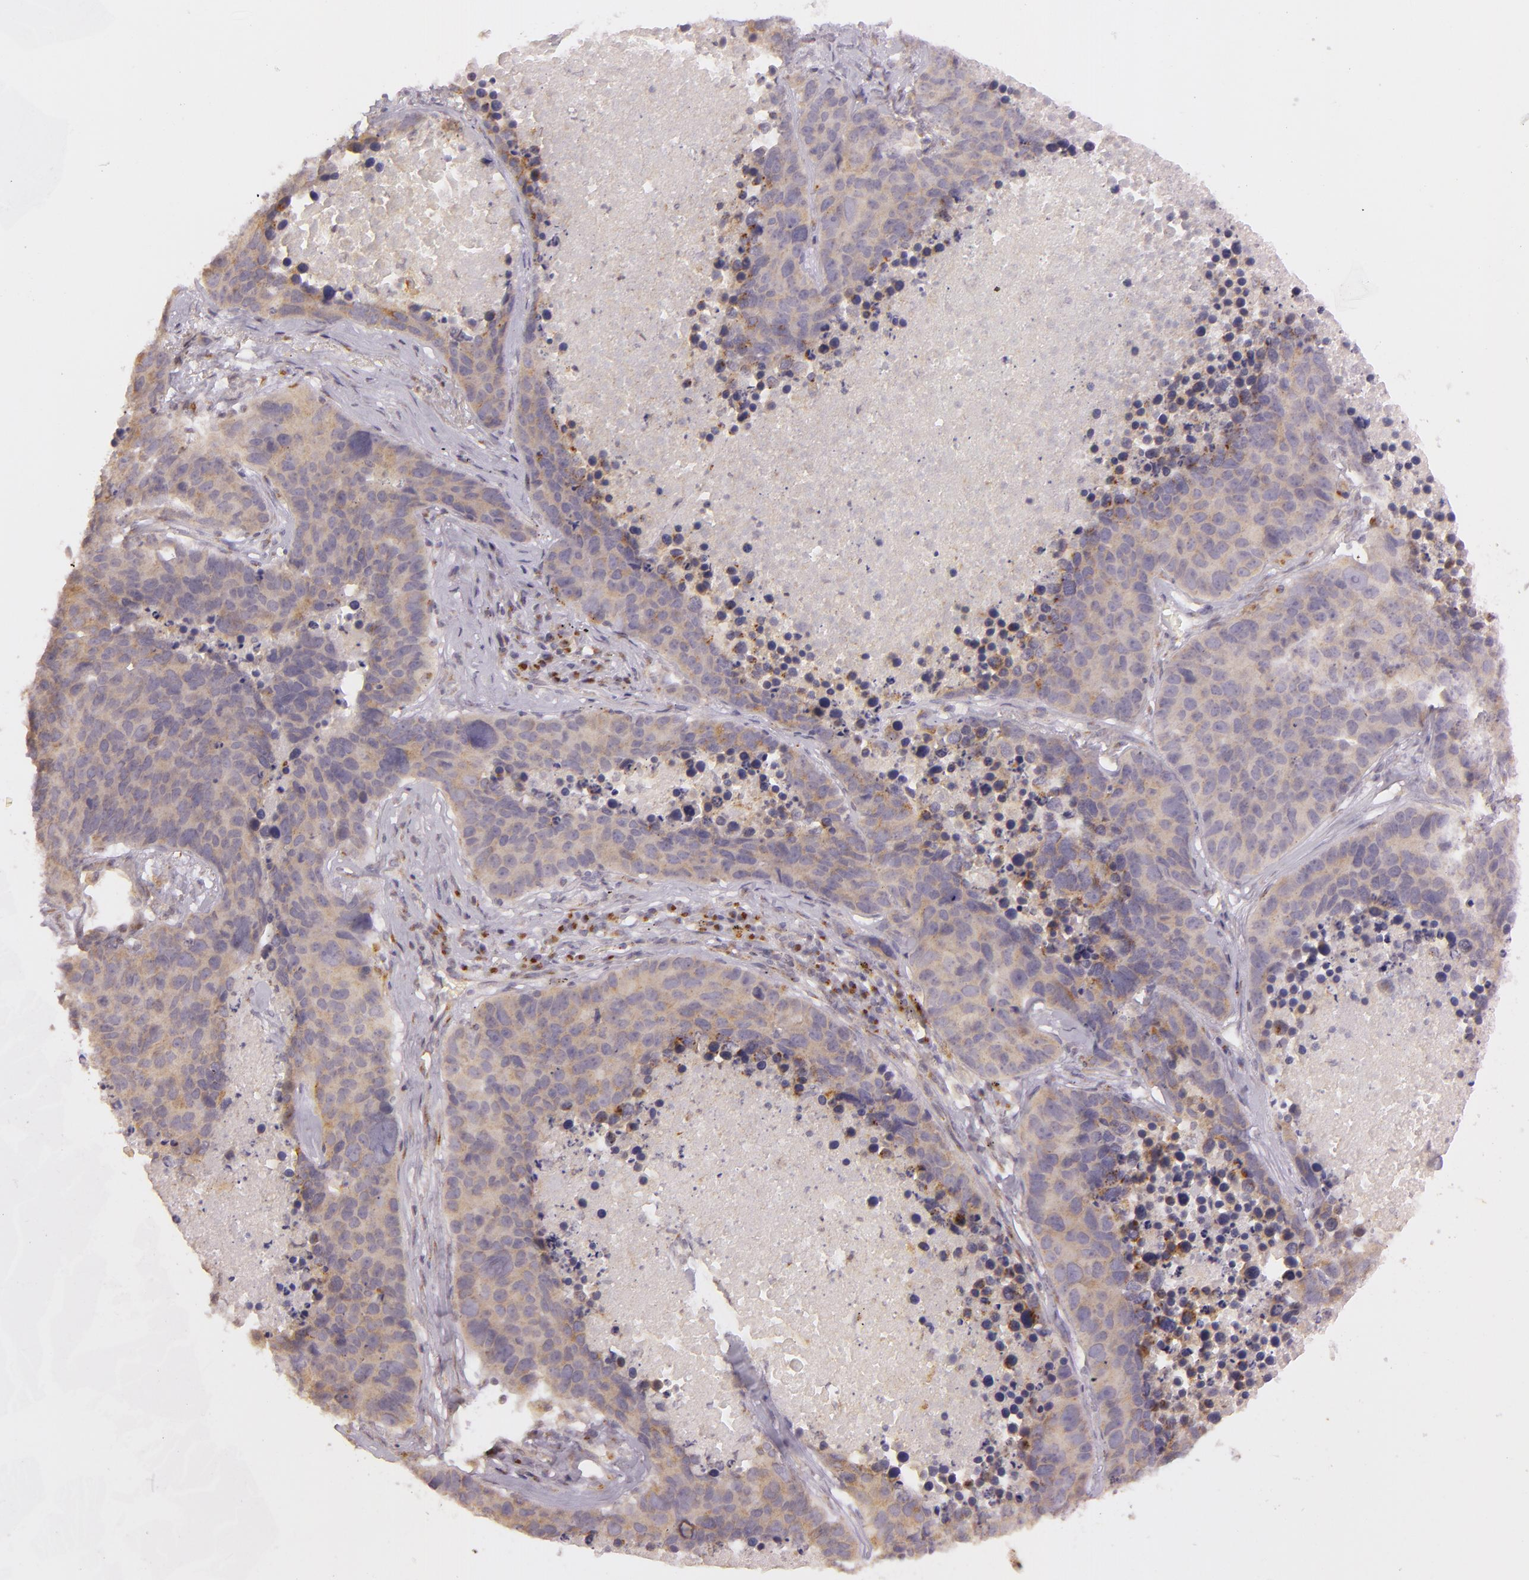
{"staining": {"intensity": "moderate", "quantity": ">75%", "location": "cytoplasmic/membranous"}, "tissue": "lung cancer", "cell_type": "Tumor cells", "image_type": "cancer", "snomed": [{"axis": "morphology", "description": "Carcinoid, malignant, NOS"}, {"axis": "topography", "description": "Lung"}], "caption": "Lung carcinoid (malignant) tissue shows moderate cytoplasmic/membranous staining in about >75% of tumor cells Using DAB (brown) and hematoxylin (blue) stains, captured at high magnification using brightfield microscopy.", "gene": "LGMN", "patient": {"sex": "male", "age": 60}}